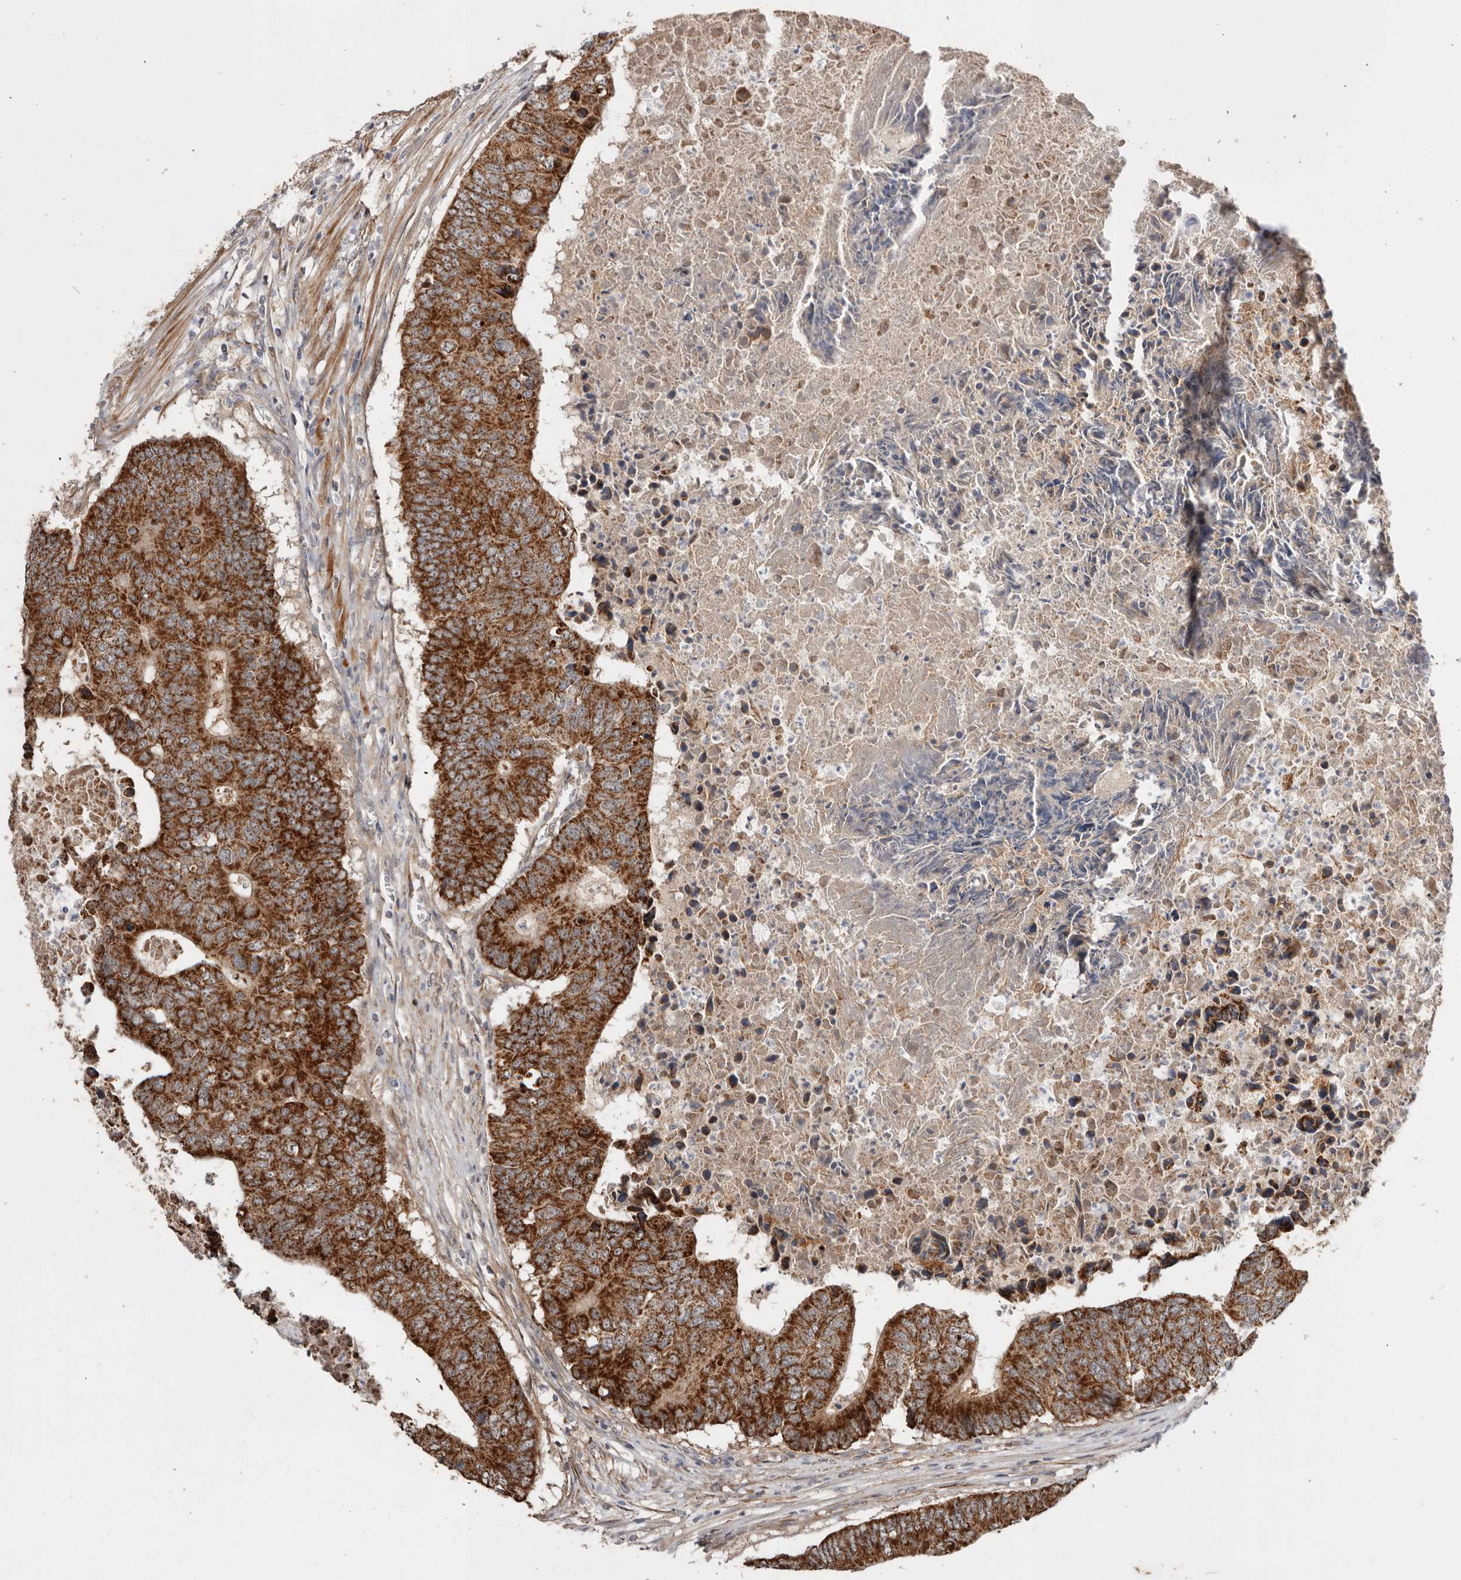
{"staining": {"intensity": "moderate", "quantity": ">75%", "location": "cytoplasmic/membranous,nuclear"}, "tissue": "colorectal cancer", "cell_type": "Tumor cells", "image_type": "cancer", "snomed": [{"axis": "morphology", "description": "Adenocarcinoma, NOS"}, {"axis": "topography", "description": "Colon"}], "caption": "Moderate cytoplasmic/membranous and nuclear protein positivity is identified in about >75% of tumor cells in colorectal cancer (adenocarcinoma).", "gene": "PROKR1", "patient": {"sex": "male", "age": 87}}